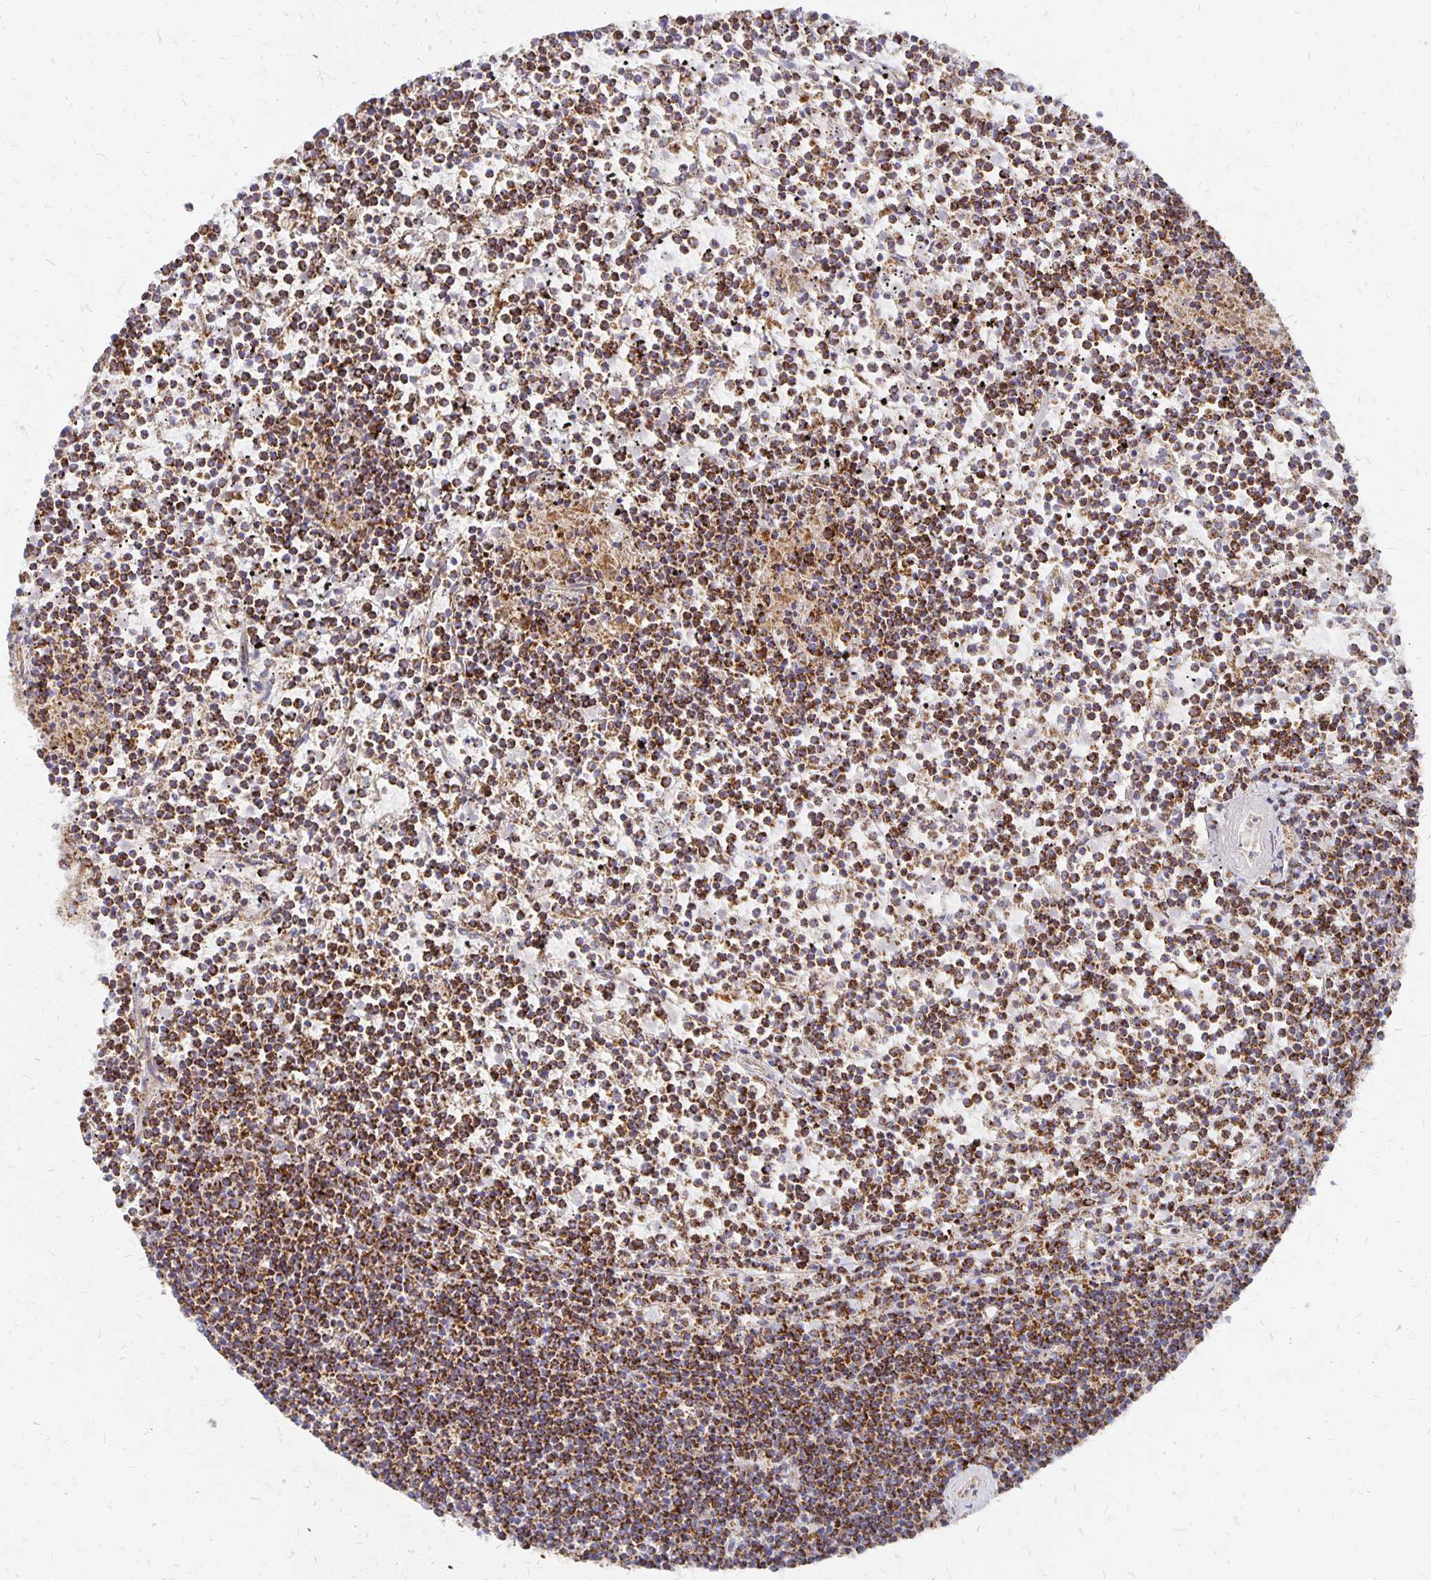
{"staining": {"intensity": "strong", "quantity": ">75%", "location": "cytoplasmic/membranous"}, "tissue": "lymphoma", "cell_type": "Tumor cells", "image_type": "cancer", "snomed": [{"axis": "morphology", "description": "Malignant lymphoma, non-Hodgkin's type, Low grade"}, {"axis": "topography", "description": "Spleen"}], "caption": "This histopathology image exhibits immunohistochemistry staining of lymphoma, with high strong cytoplasmic/membranous staining in approximately >75% of tumor cells.", "gene": "STOML2", "patient": {"sex": "female", "age": 19}}